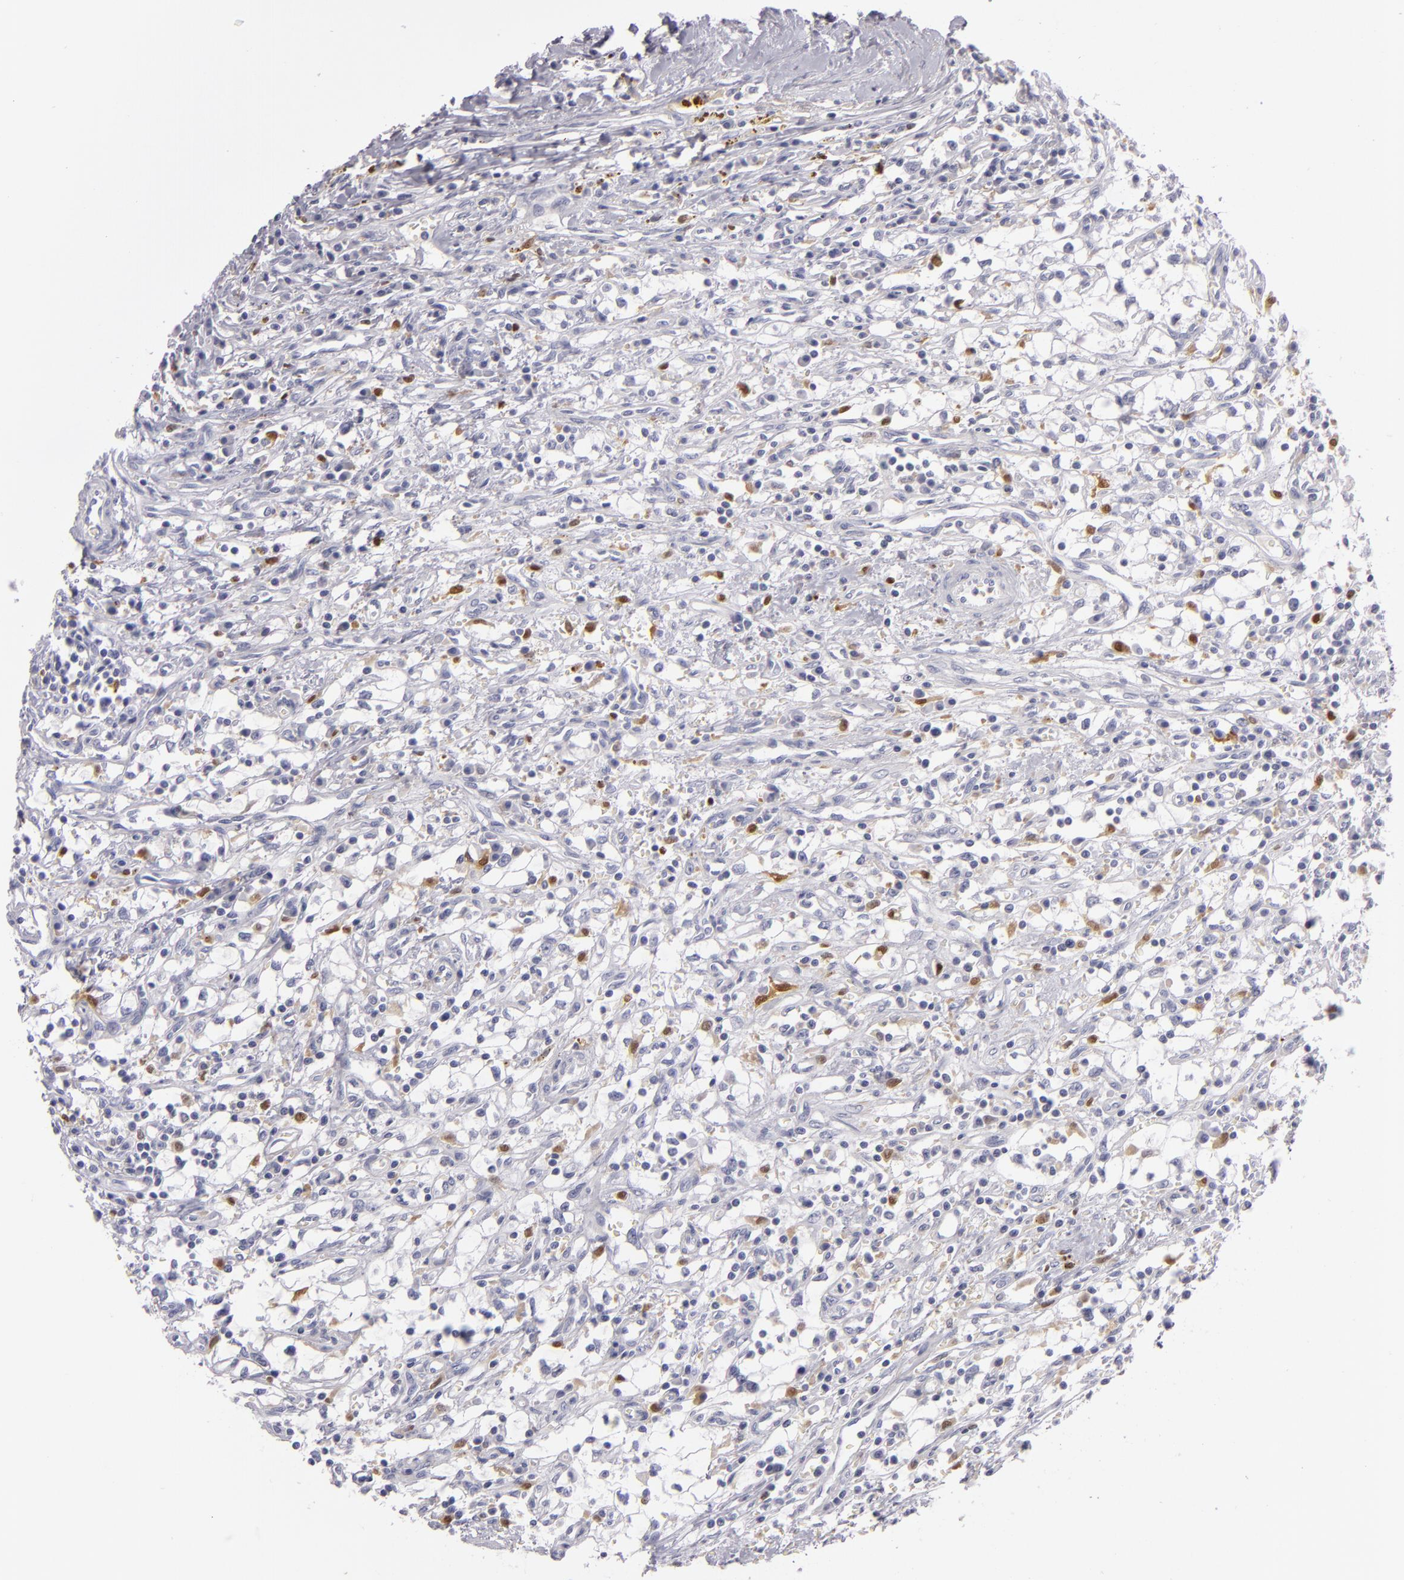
{"staining": {"intensity": "negative", "quantity": "none", "location": "none"}, "tissue": "renal cancer", "cell_type": "Tumor cells", "image_type": "cancer", "snomed": [{"axis": "morphology", "description": "Adenocarcinoma, NOS"}, {"axis": "topography", "description": "Kidney"}], "caption": "The image reveals no significant expression in tumor cells of renal cancer (adenocarcinoma).", "gene": "F13A1", "patient": {"sex": "male", "age": 82}}